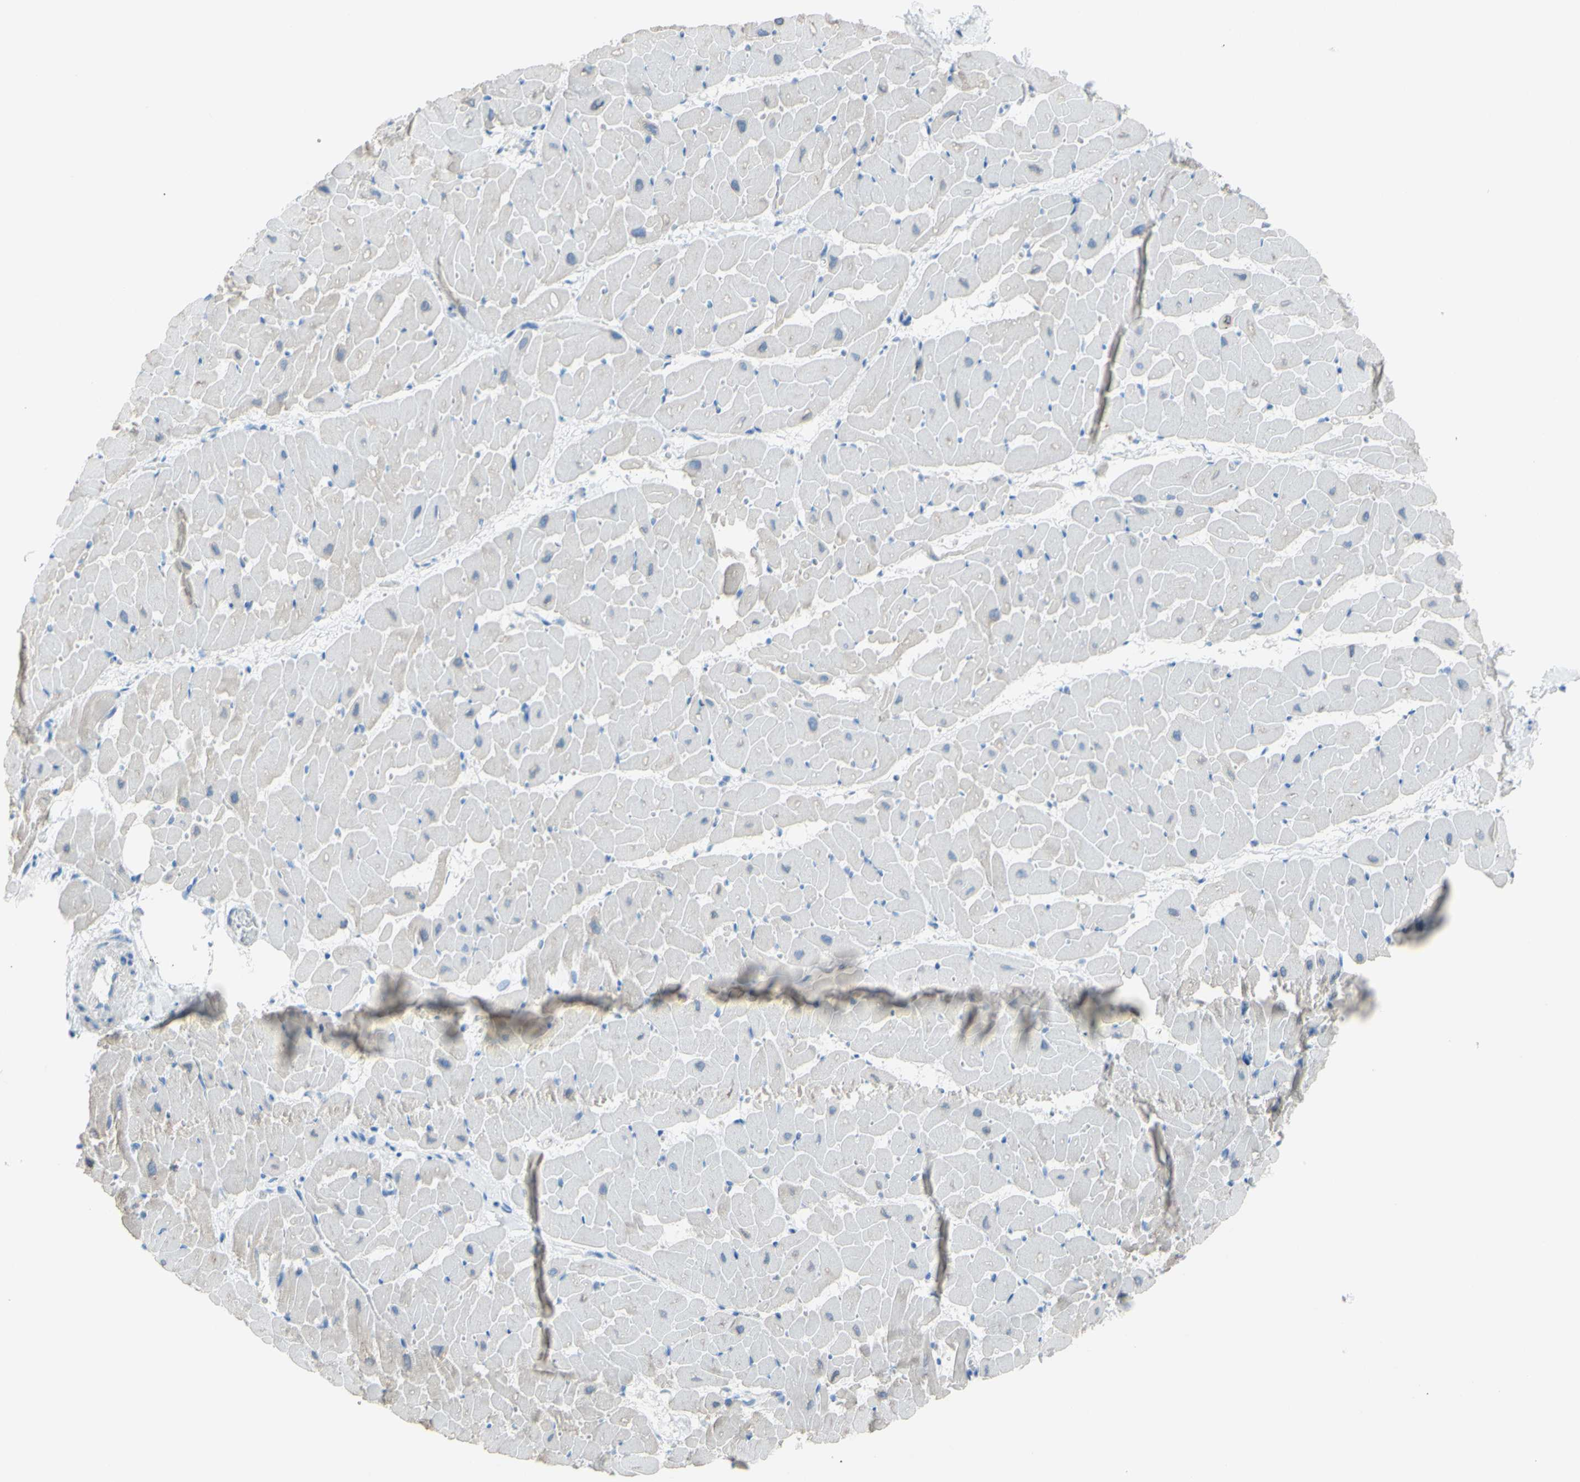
{"staining": {"intensity": "negative", "quantity": "none", "location": "none"}, "tissue": "heart muscle", "cell_type": "Cardiomyocytes", "image_type": "normal", "snomed": [{"axis": "morphology", "description": "Normal tissue, NOS"}, {"axis": "topography", "description": "Heart"}], "caption": "High power microscopy micrograph of an immunohistochemistry micrograph of benign heart muscle, revealing no significant expression in cardiomyocytes.", "gene": "TFPI2", "patient": {"sex": "female", "age": 19}}